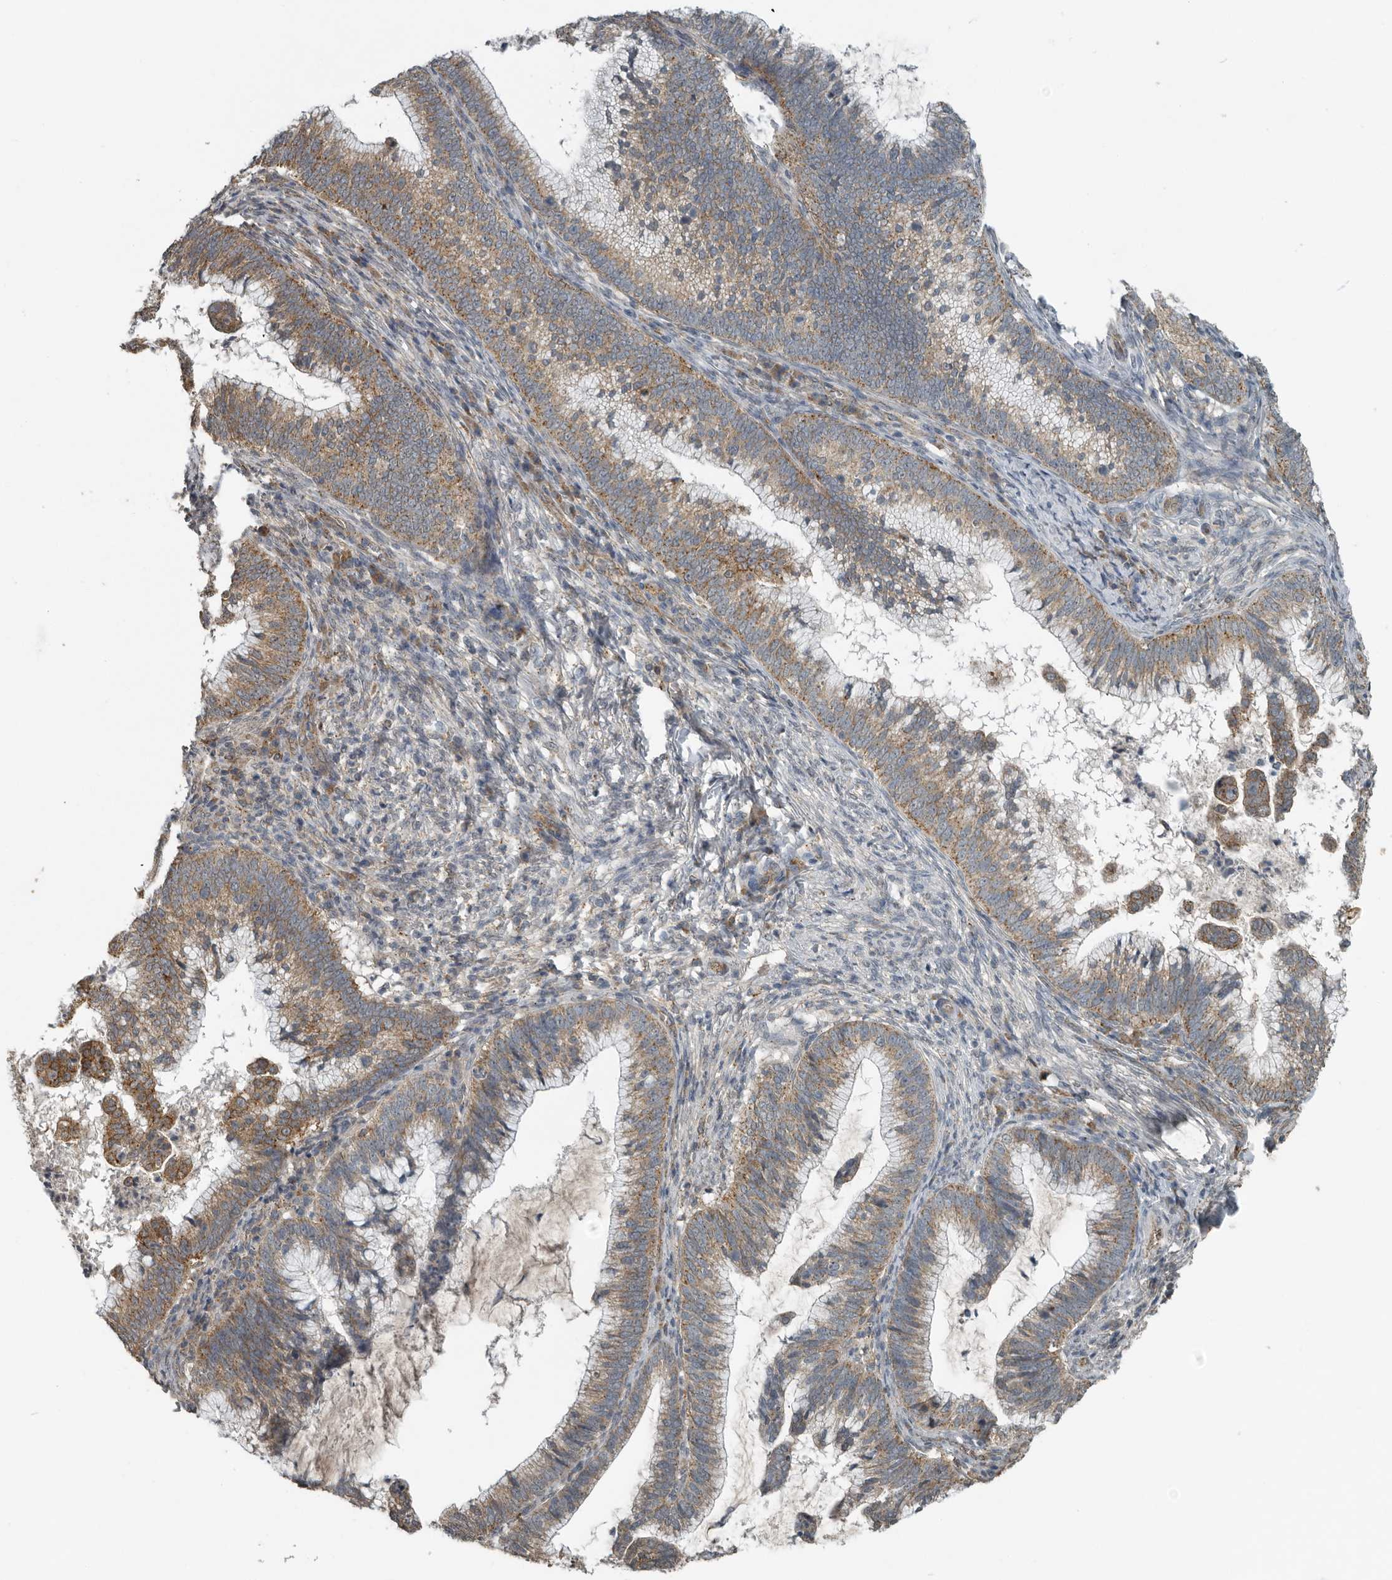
{"staining": {"intensity": "moderate", "quantity": ">75%", "location": "cytoplasmic/membranous"}, "tissue": "cervical cancer", "cell_type": "Tumor cells", "image_type": "cancer", "snomed": [{"axis": "morphology", "description": "Adenocarcinoma, NOS"}, {"axis": "topography", "description": "Cervix"}], "caption": "This micrograph reveals cervical cancer stained with IHC to label a protein in brown. The cytoplasmic/membranous of tumor cells show moderate positivity for the protein. Nuclei are counter-stained blue.", "gene": "AFAP1", "patient": {"sex": "female", "age": 36}}